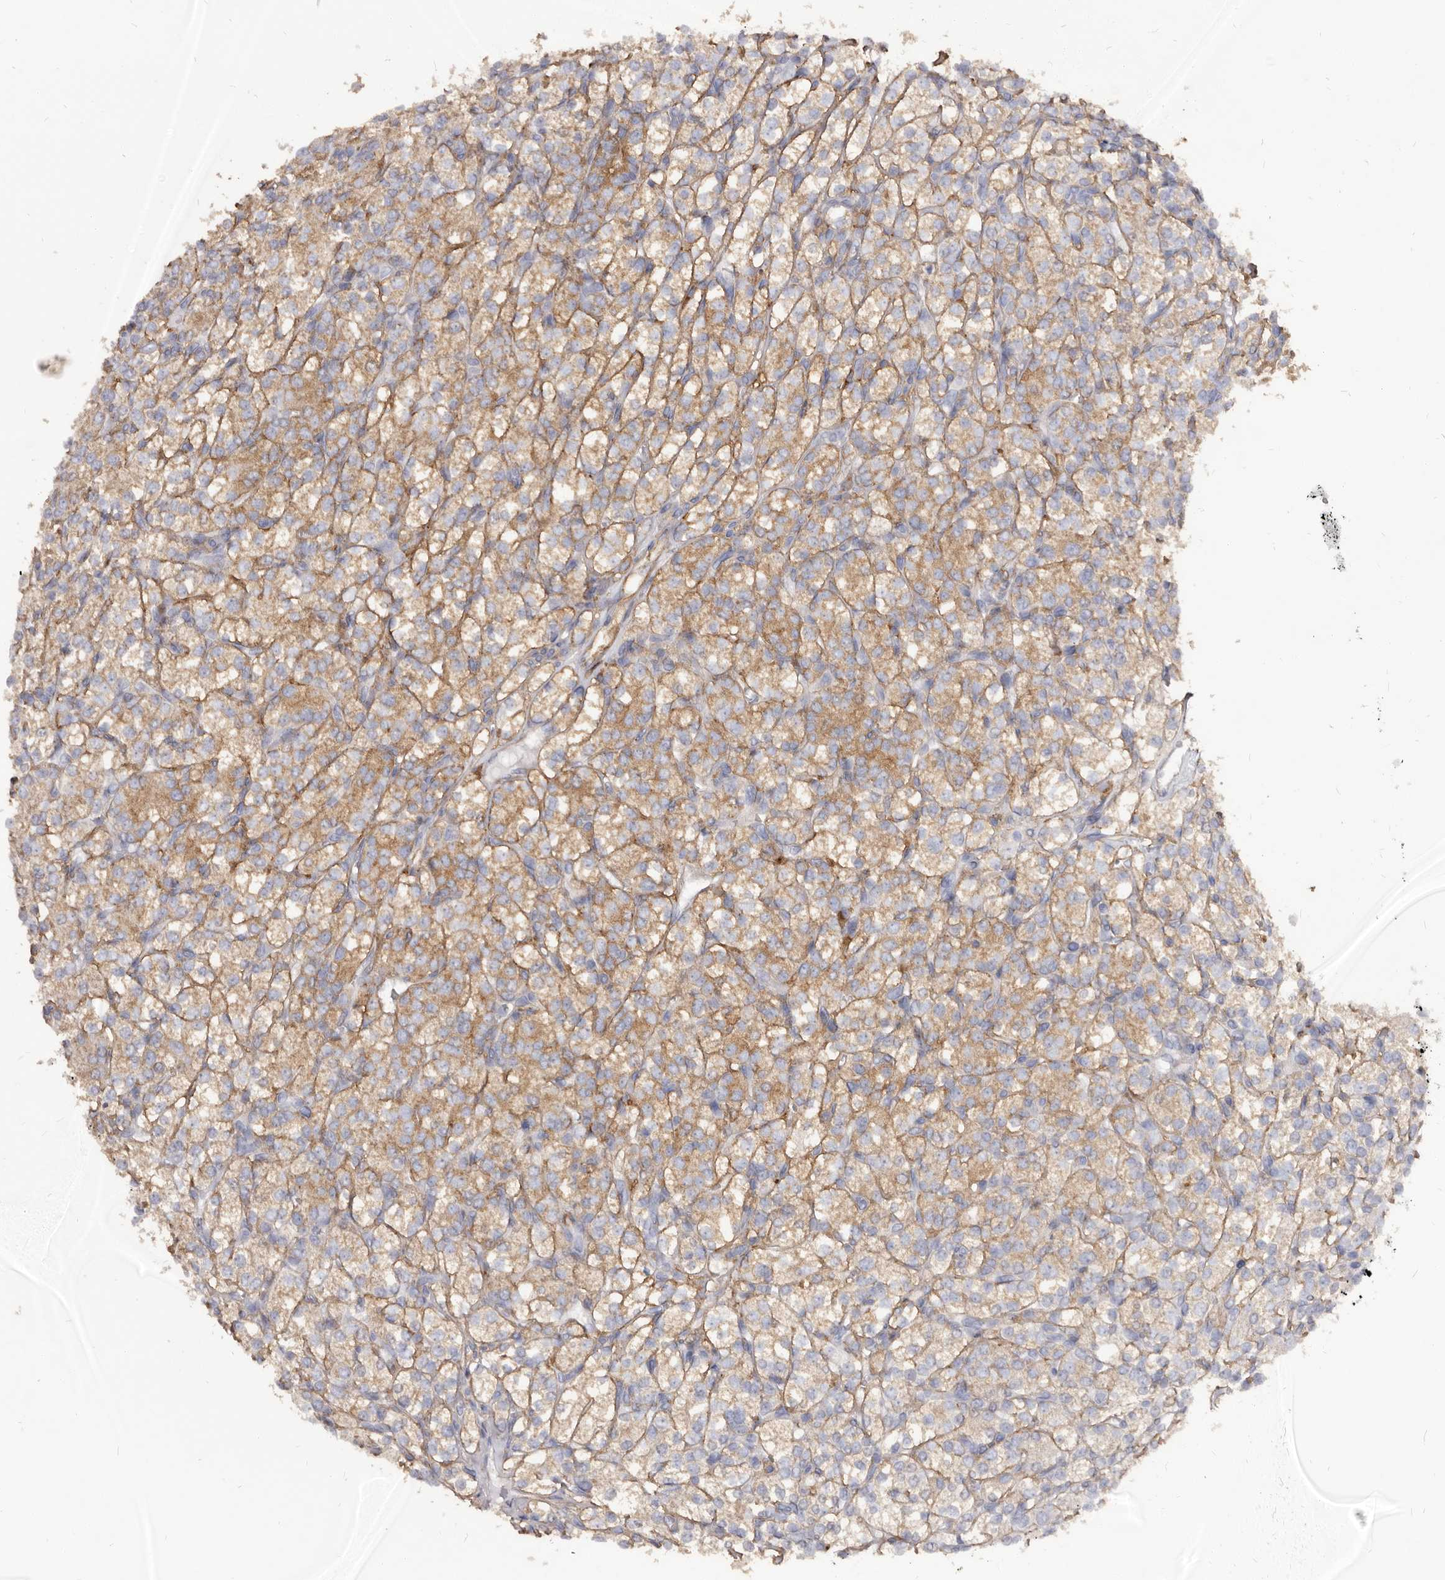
{"staining": {"intensity": "moderate", "quantity": ">75%", "location": "cytoplasmic/membranous"}, "tissue": "renal cancer", "cell_type": "Tumor cells", "image_type": "cancer", "snomed": [{"axis": "morphology", "description": "Adenocarcinoma, NOS"}, {"axis": "topography", "description": "Kidney"}], "caption": "Approximately >75% of tumor cells in human adenocarcinoma (renal) exhibit moderate cytoplasmic/membranous protein positivity as visualized by brown immunohistochemical staining.", "gene": "TPD52", "patient": {"sex": "male", "age": 77}}